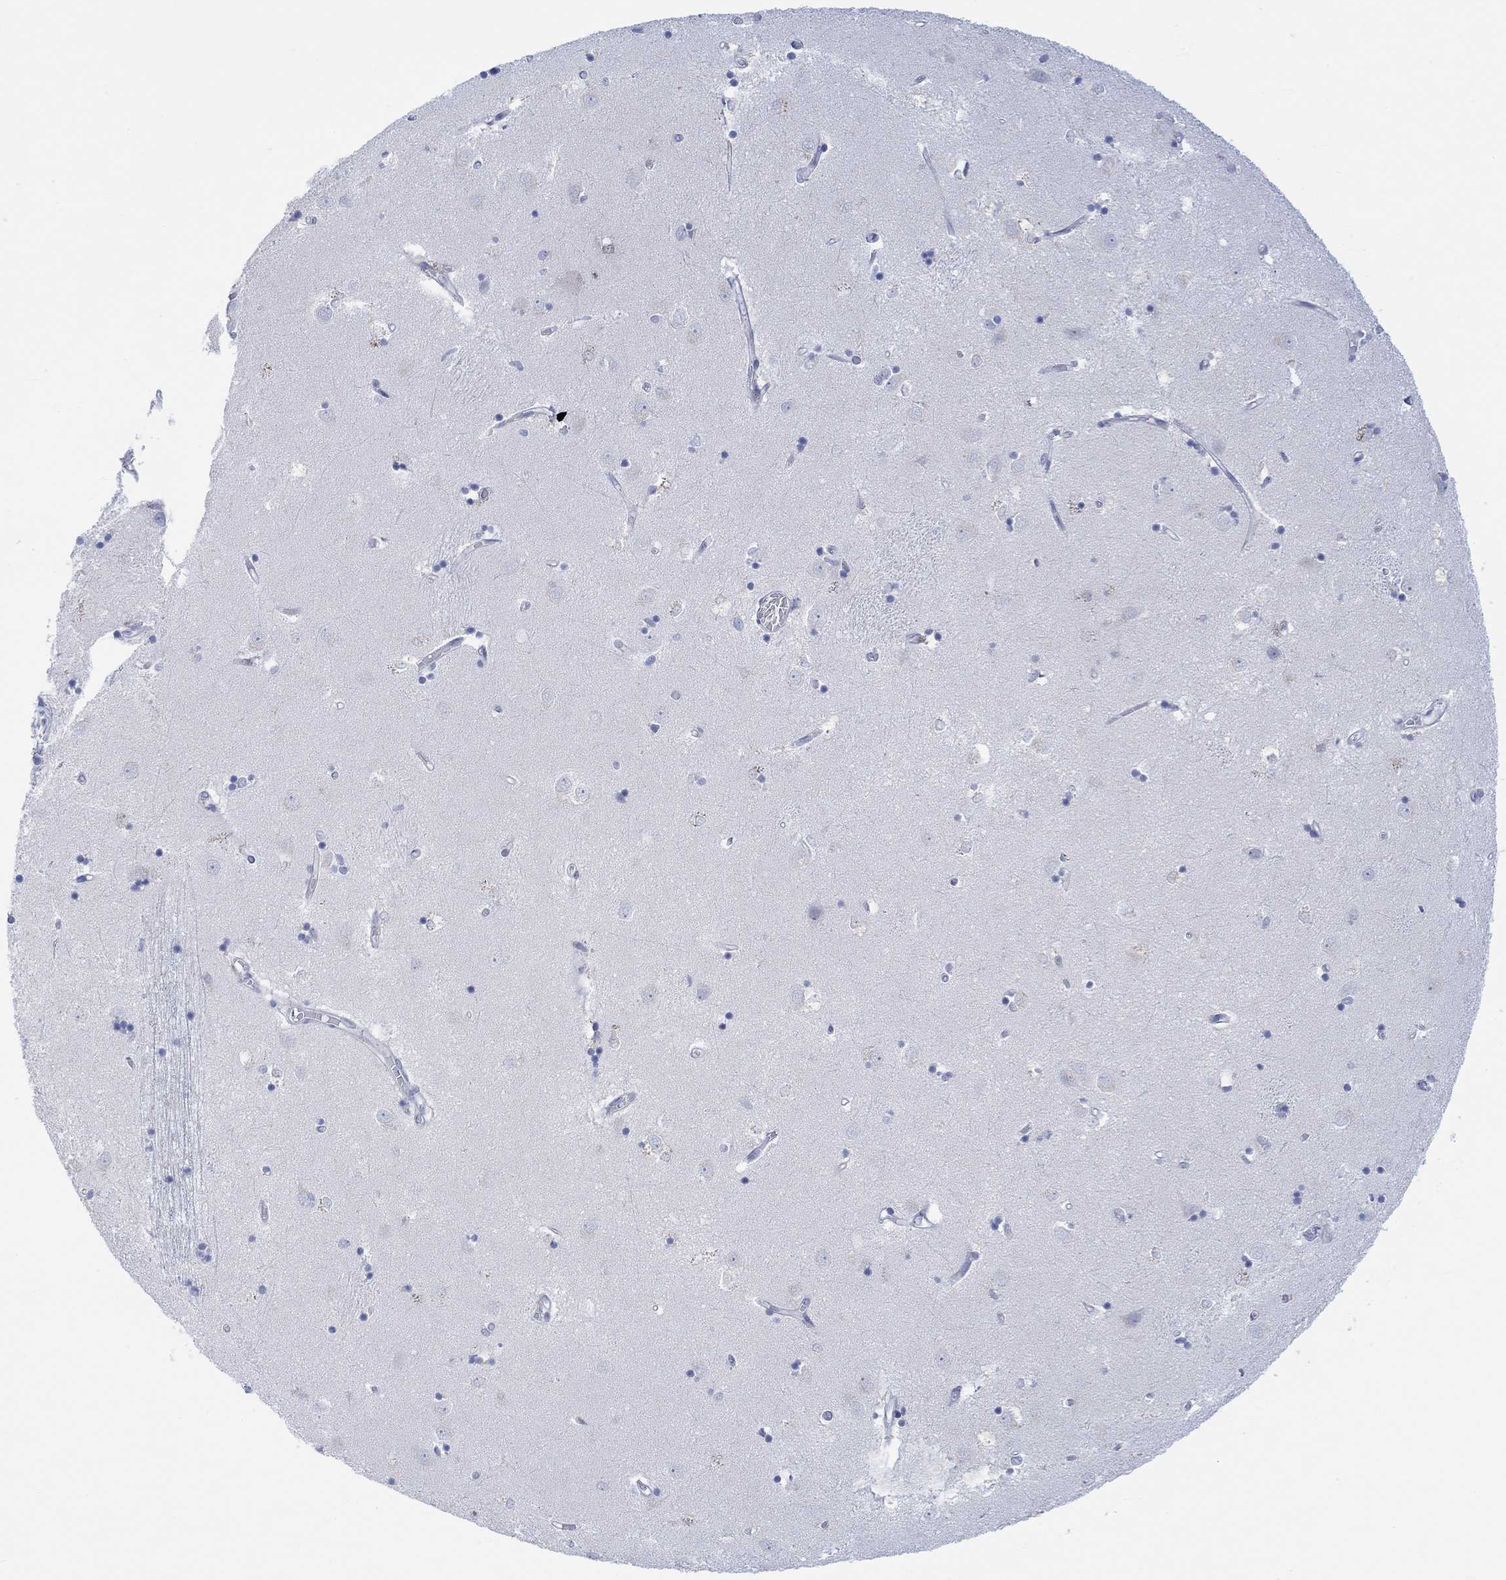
{"staining": {"intensity": "negative", "quantity": "none", "location": "none"}, "tissue": "caudate", "cell_type": "Glial cells", "image_type": "normal", "snomed": [{"axis": "morphology", "description": "Normal tissue, NOS"}, {"axis": "topography", "description": "Lateral ventricle wall"}], "caption": "The histopathology image displays no significant staining in glial cells of caudate.", "gene": "AK8", "patient": {"sex": "male", "age": 54}}